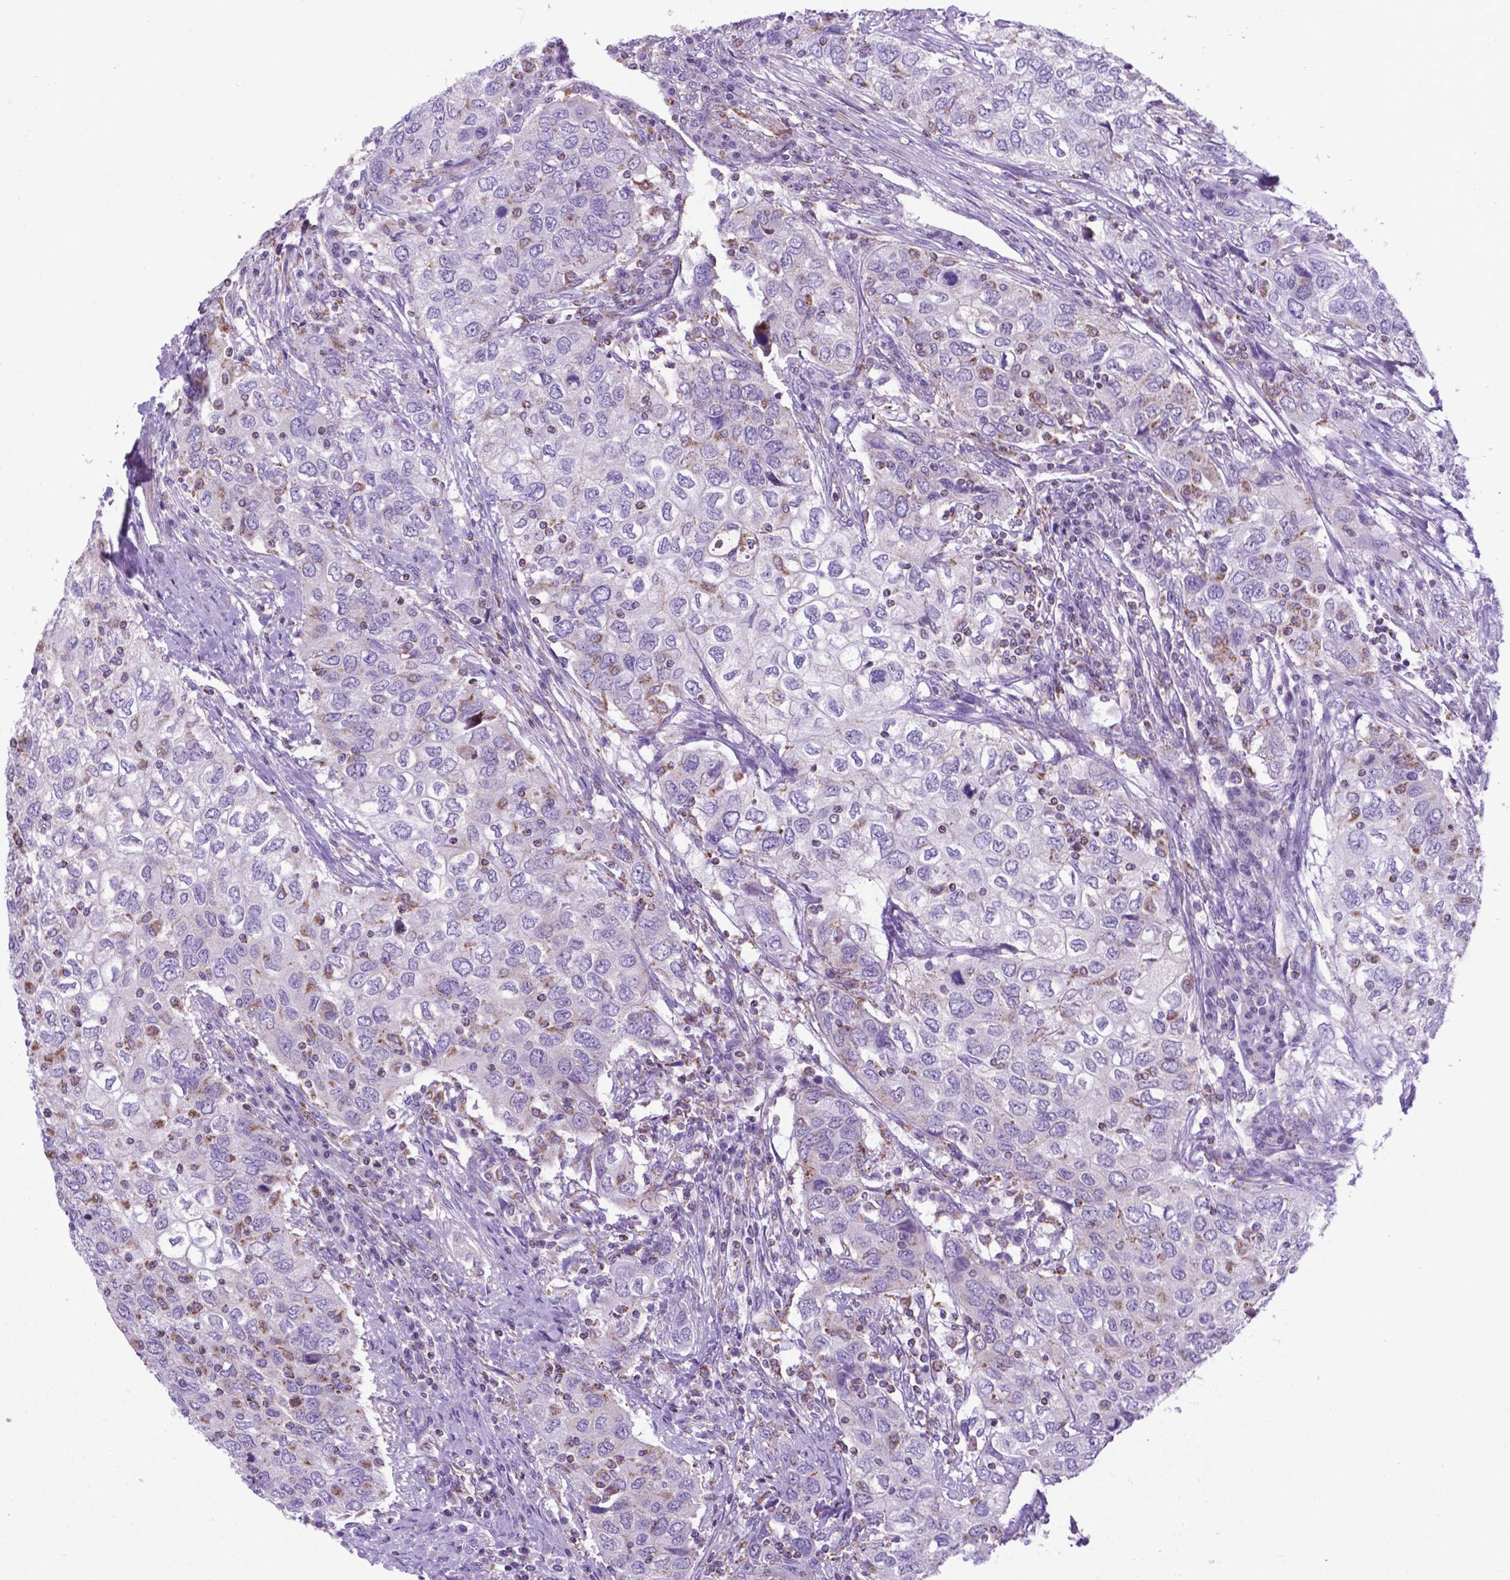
{"staining": {"intensity": "moderate", "quantity": "25%-75%", "location": "cytoplasmic/membranous"}, "tissue": "urothelial cancer", "cell_type": "Tumor cells", "image_type": "cancer", "snomed": [{"axis": "morphology", "description": "Urothelial carcinoma, High grade"}, {"axis": "topography", "description": "Urinary bladder"}], "caption": "Human urothelial cancer stained with a protein marker demonstrates moderate staining in tumor cells.", "gene": "POU3F3", "patient": {"sex": "male", "age": 76}}